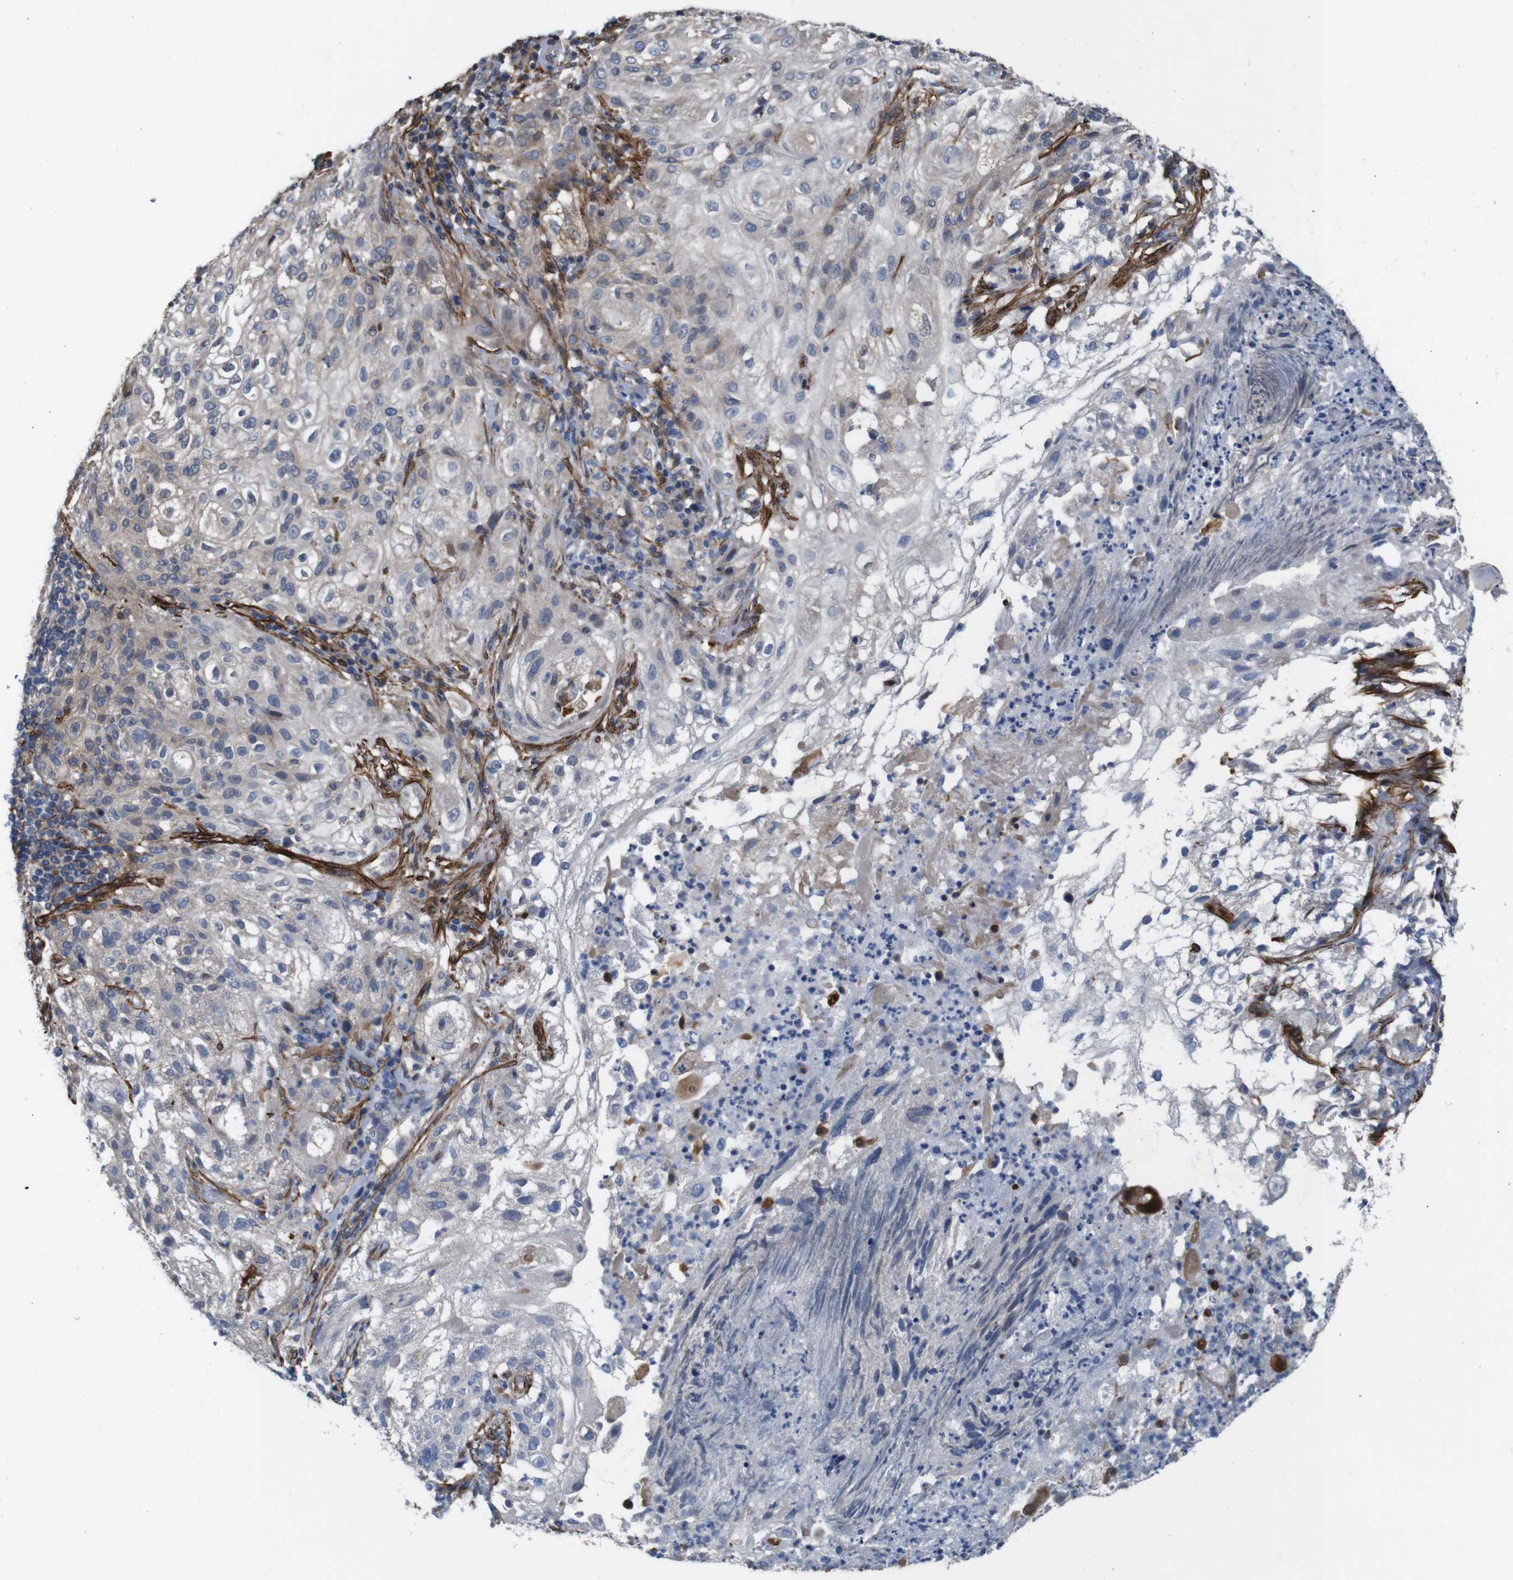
{"staining": {"intensity": "weak", "quantity": "25%-75%", "location": "cytoplasmic/membranous"}, "tissue": "lung cancer", "cell_type": "Tumor cells", "image_type": "cancer", "snomed": [{"axis": "morphology", "description": "Inflammation, NOS"}, {"axis": "morphology", "description": "Squamous cell carcinoma, NOS"}, {"axis": "topography", "description": "Lymph node"}, {"axis": "topography", "description": "Soft tissue"}, {"axis": "topography", "description": "Lung"}], "caption": "Squamous cell carcinoma (lung) stained with a brown dye shows weak cytoplasmic/membranous positive staining in approximately 25%-75% of tumor cells.", "gene": "GGT7", "patient": {"sex": "male", "age": 66}}